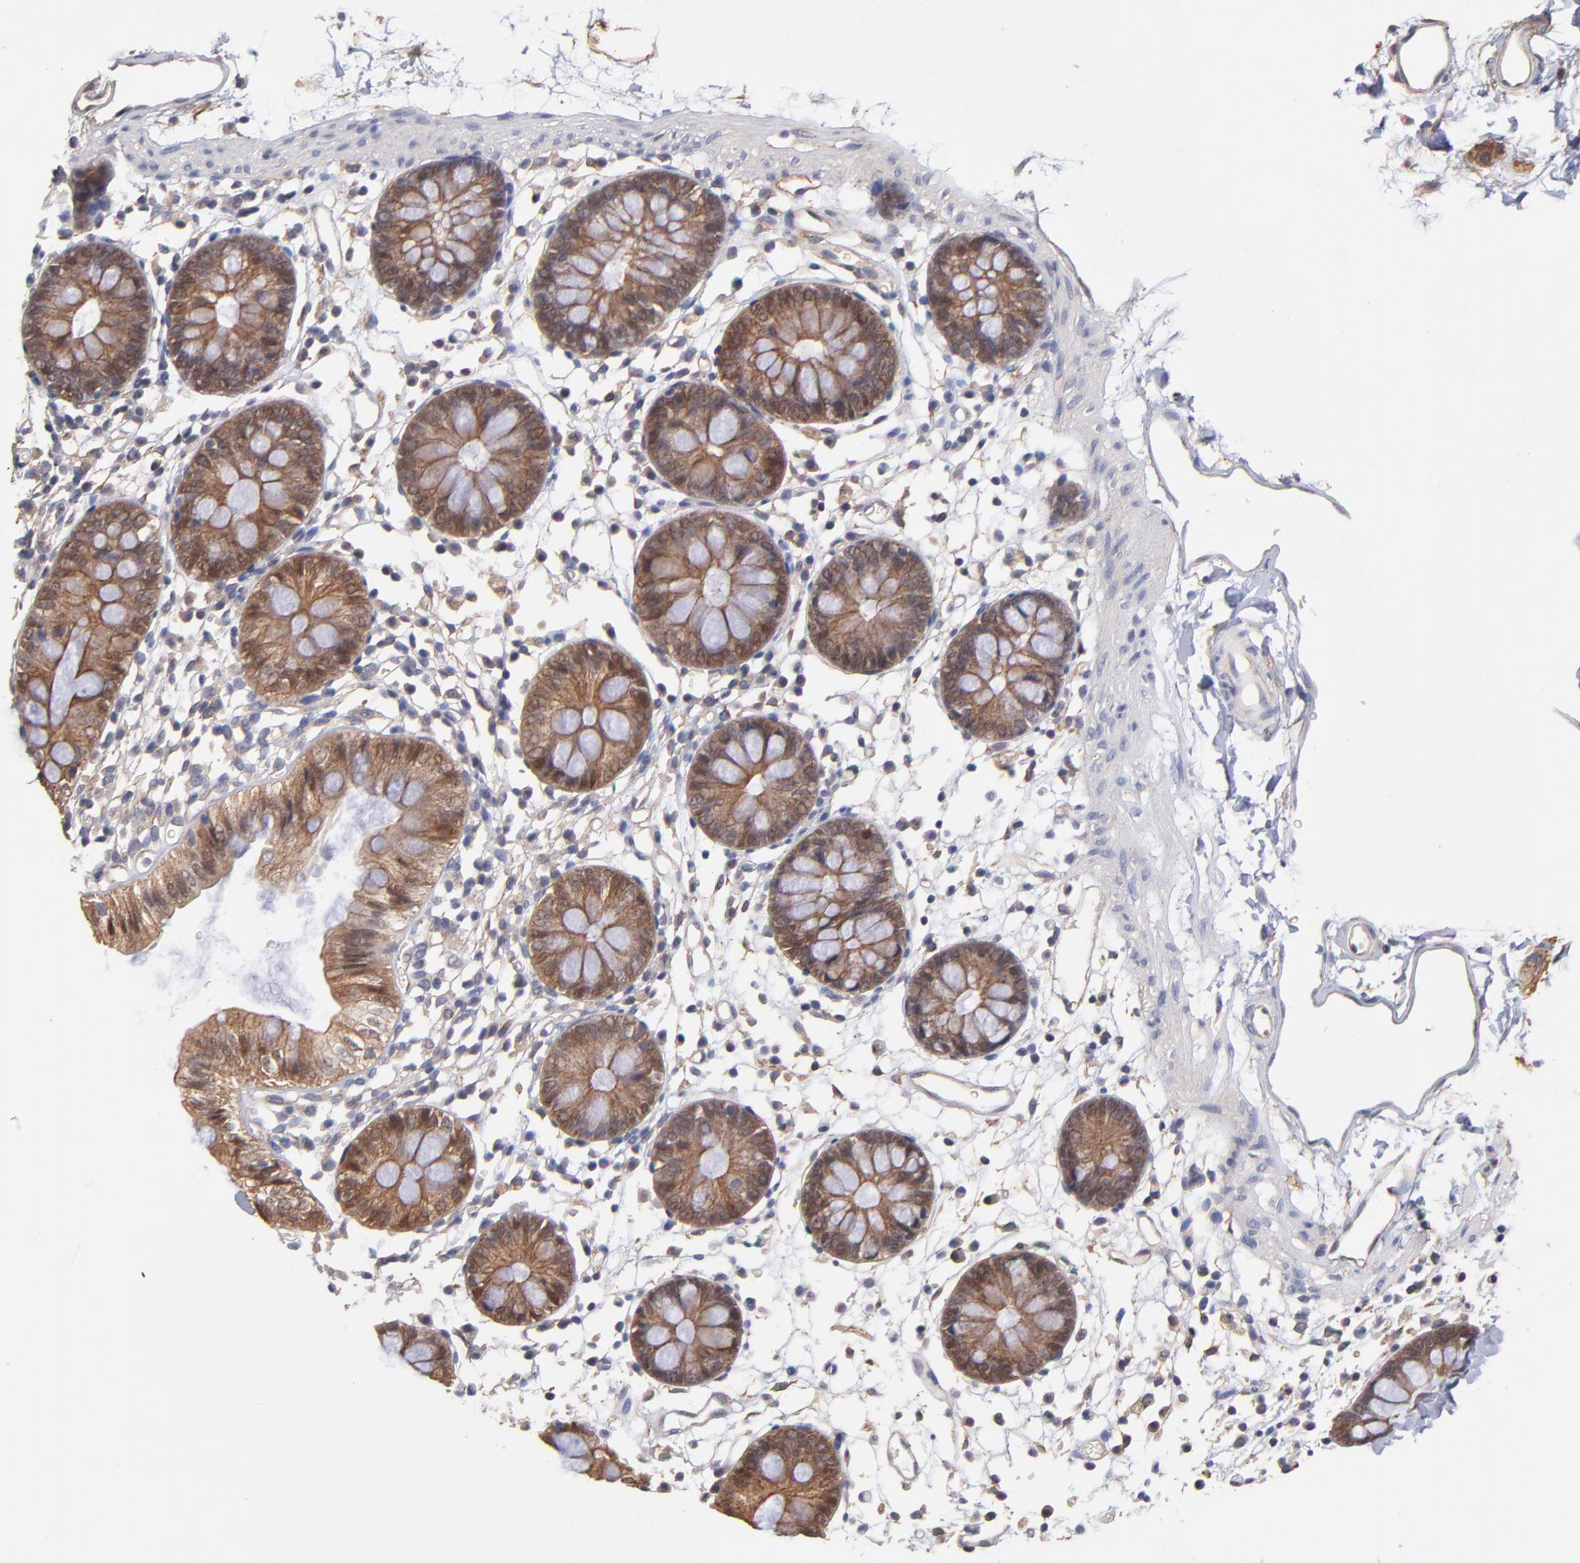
{"staining": {"intensity": "negative", "quantity": "none", "location": "none"}, "tissue": "colon", "cell_type": "Endothelial cells", "image_type": "normal", "snomed": [{"axis": "morphology", "description": "Normal tissue, NOS"}, {"axis": "topography", "description": "Colon"}], "caption": "DAB immunohistochemical staining of benign human colon shows no significant expression in endothelial cells.", "gene": "STAP2", "patient": {"sex": "male", "age": 14}}